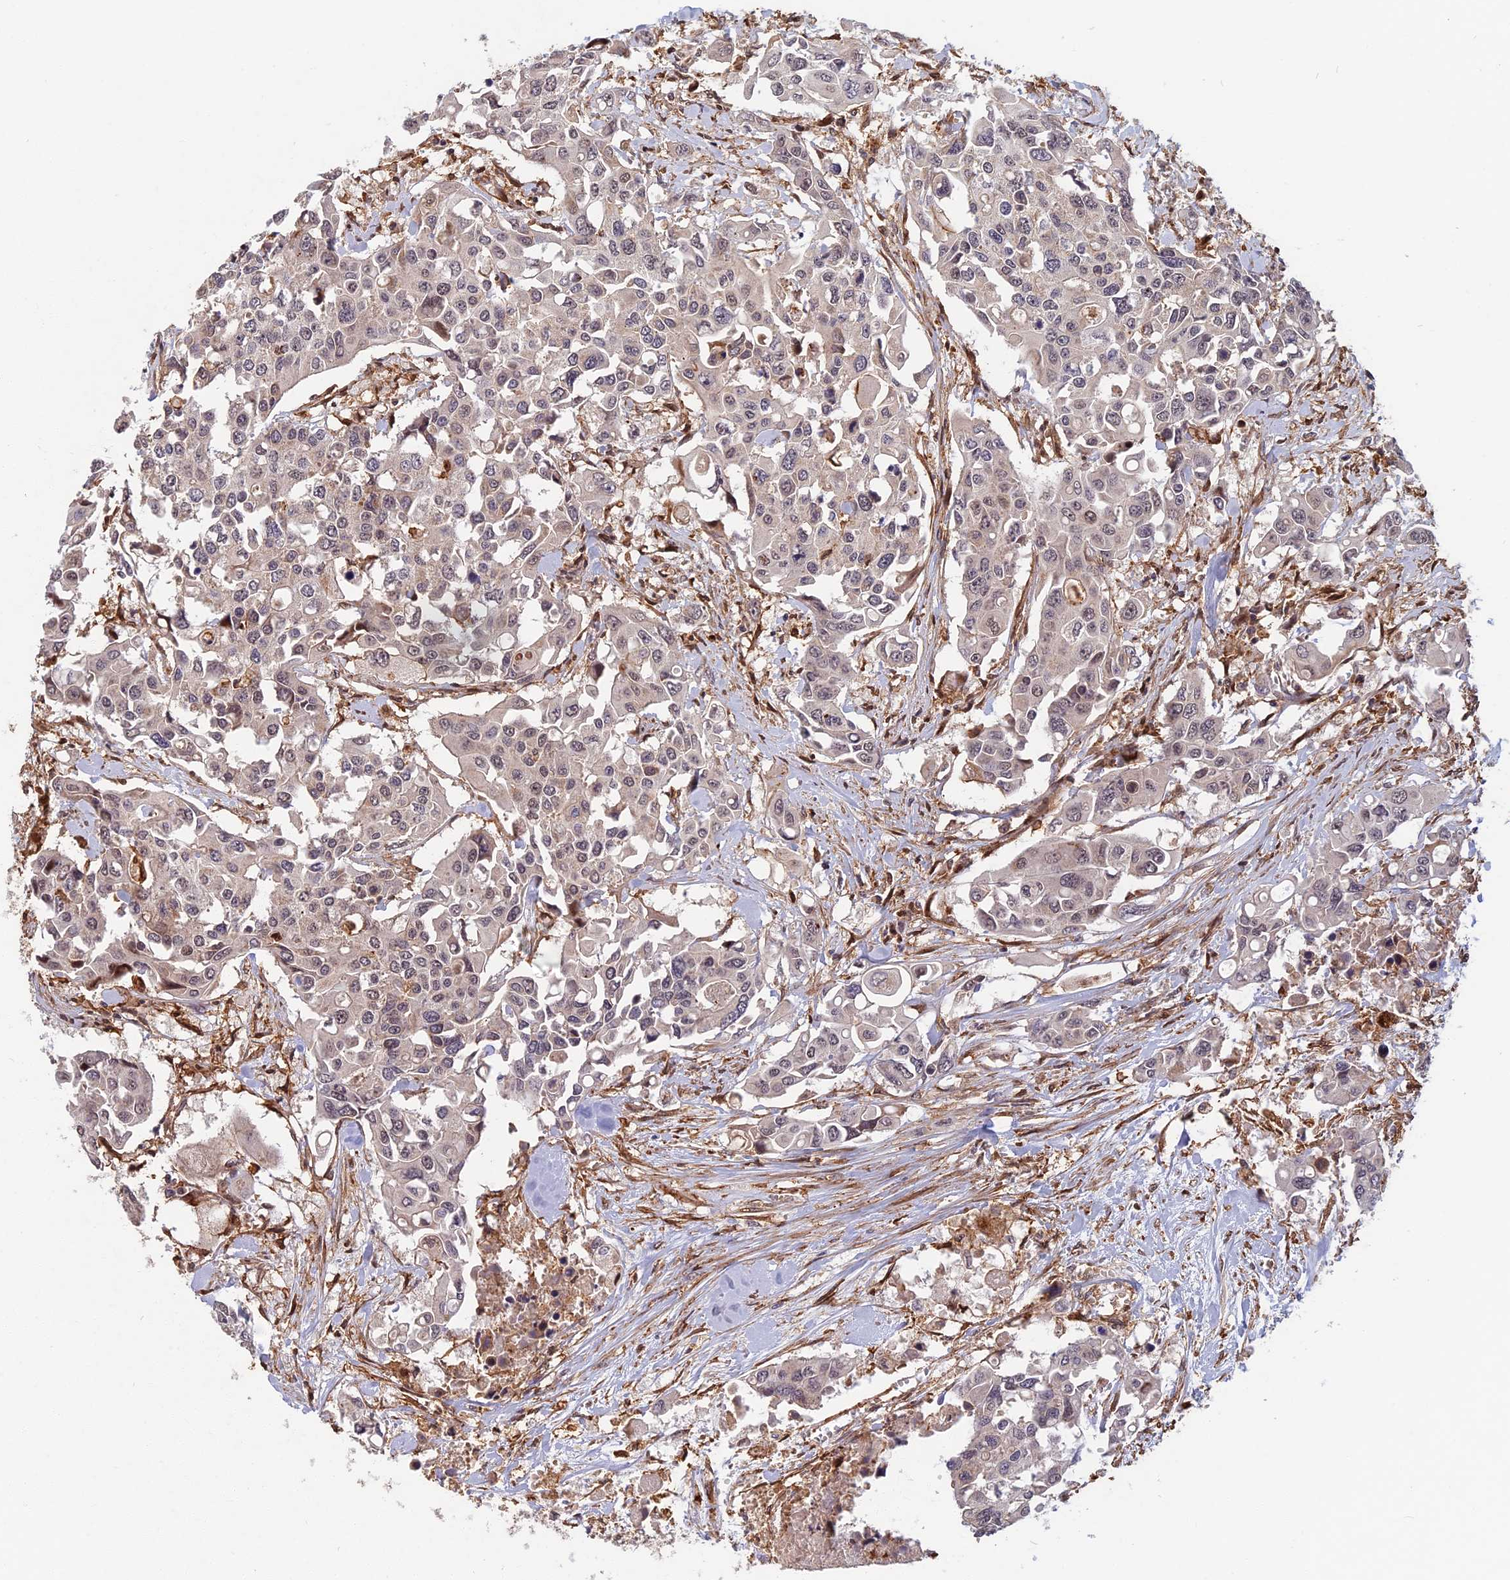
{"staining": {"intensity": "weak", "quantity": "25%-75%", "location": "nuclear"}, "tissue": "colorectal cancer", "cell_type": "Tumor cells", "image_type": "cancer", "snomed": [{"axis": "morphology", "description": "Adenocarcinoma, NOS"}, {"axis": "topography", "description": "Colon"}], "caption": "Weak nuclear positivity is appreciated in approximately 25%-75% of tumor cells in colorectal cancer (adenocarcinoma).", "gene": "SPG11", "patient": {"sex": "male", "age": 77}}